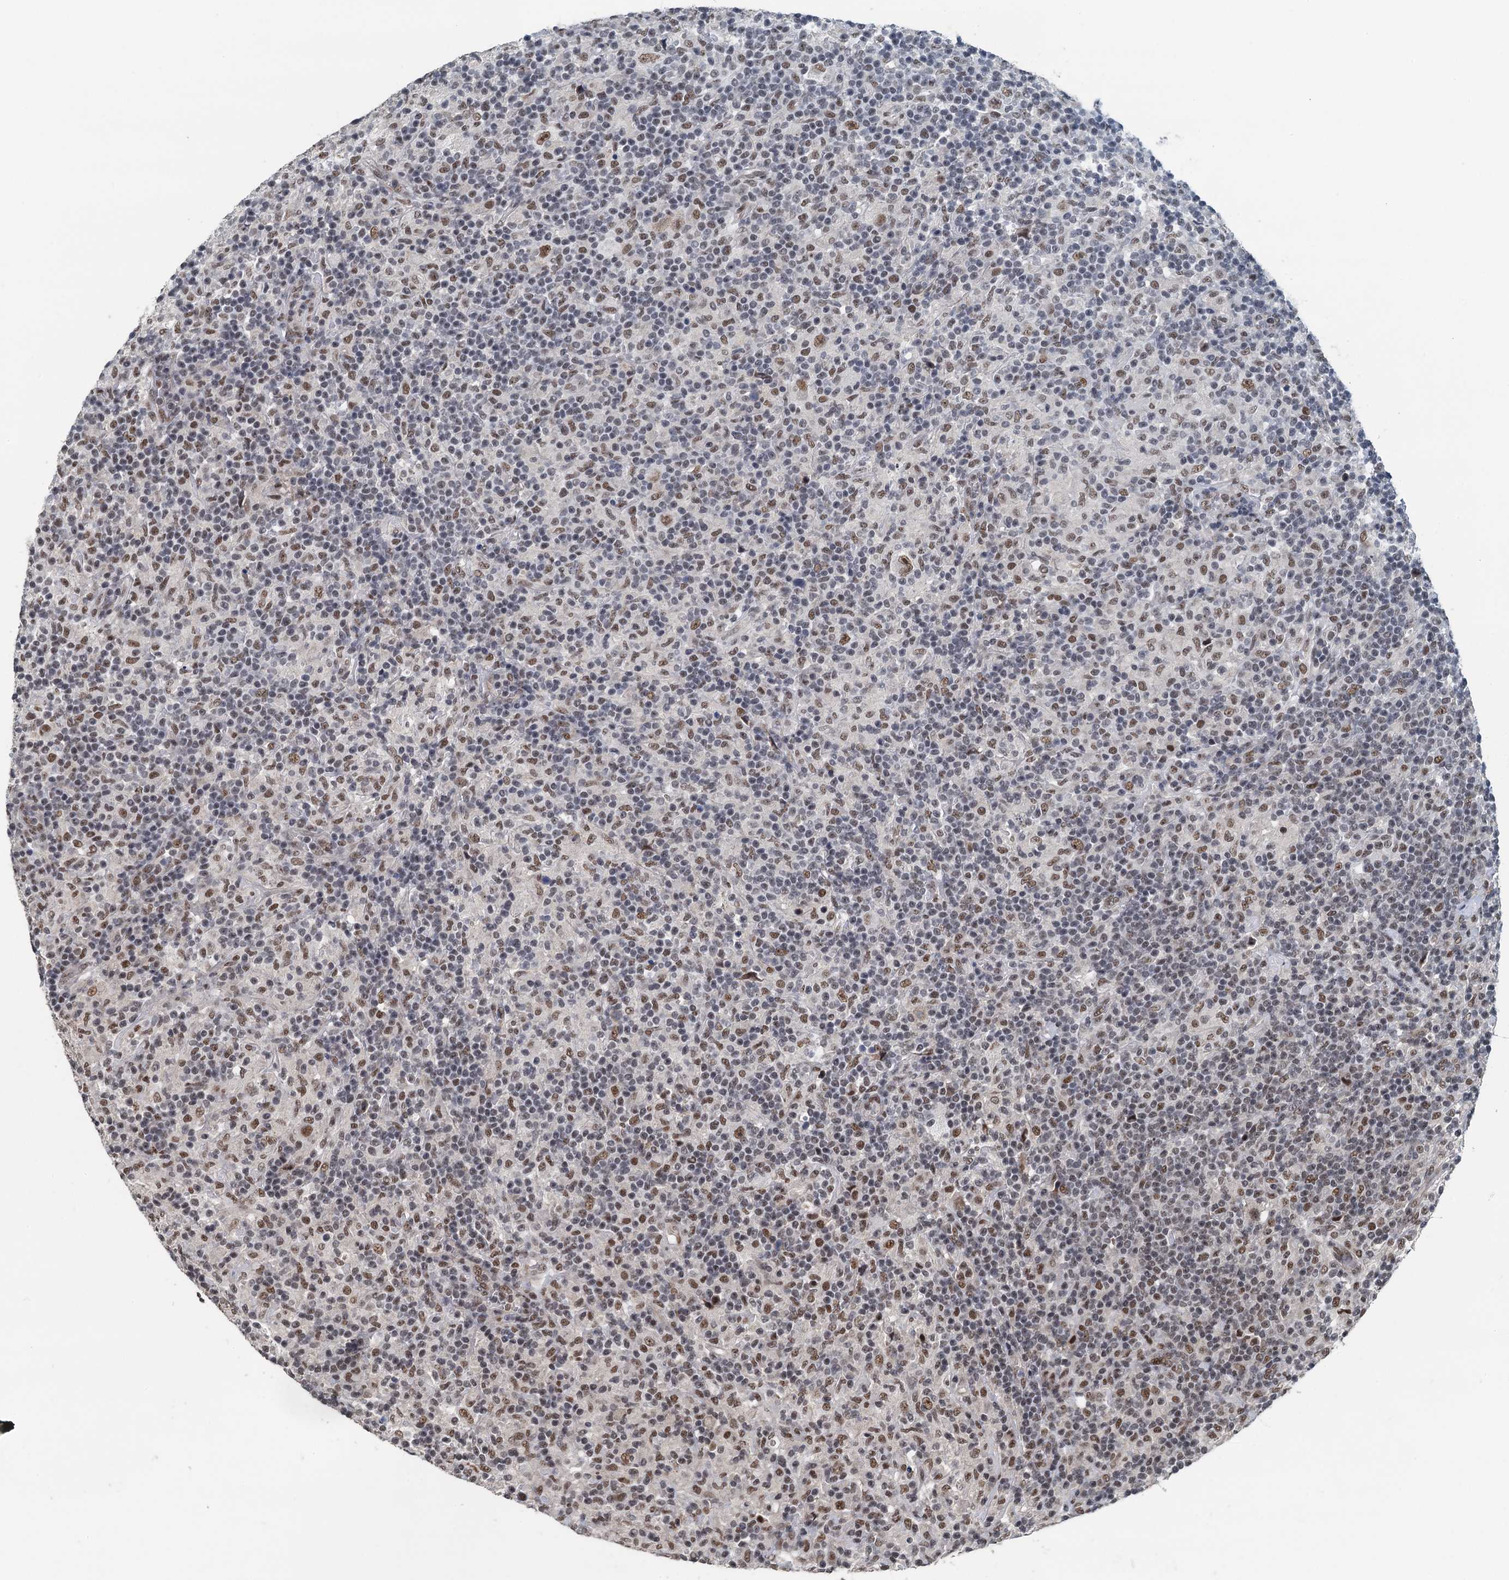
{"staining": {"intensity": "moderate", "quantity": ">75%", "location": "nuclear"}, "tissue": "lymphoma", "cell_type": "Tumor cells", "image_type": "cancer", "snomed": [{"axis": "morphology", "description": "Hodgkin's disease, NOS"}, {"axis": "topography", "description": "Lymph node"}], "caption": "About >75% of tumor cells in Hodgkin's disease demonstrate moderate nuclear protein staining as visualized by brown immunohistochemical staining.", "gene": "MTA3", "patient": {"sex": "male", "age": 70}}